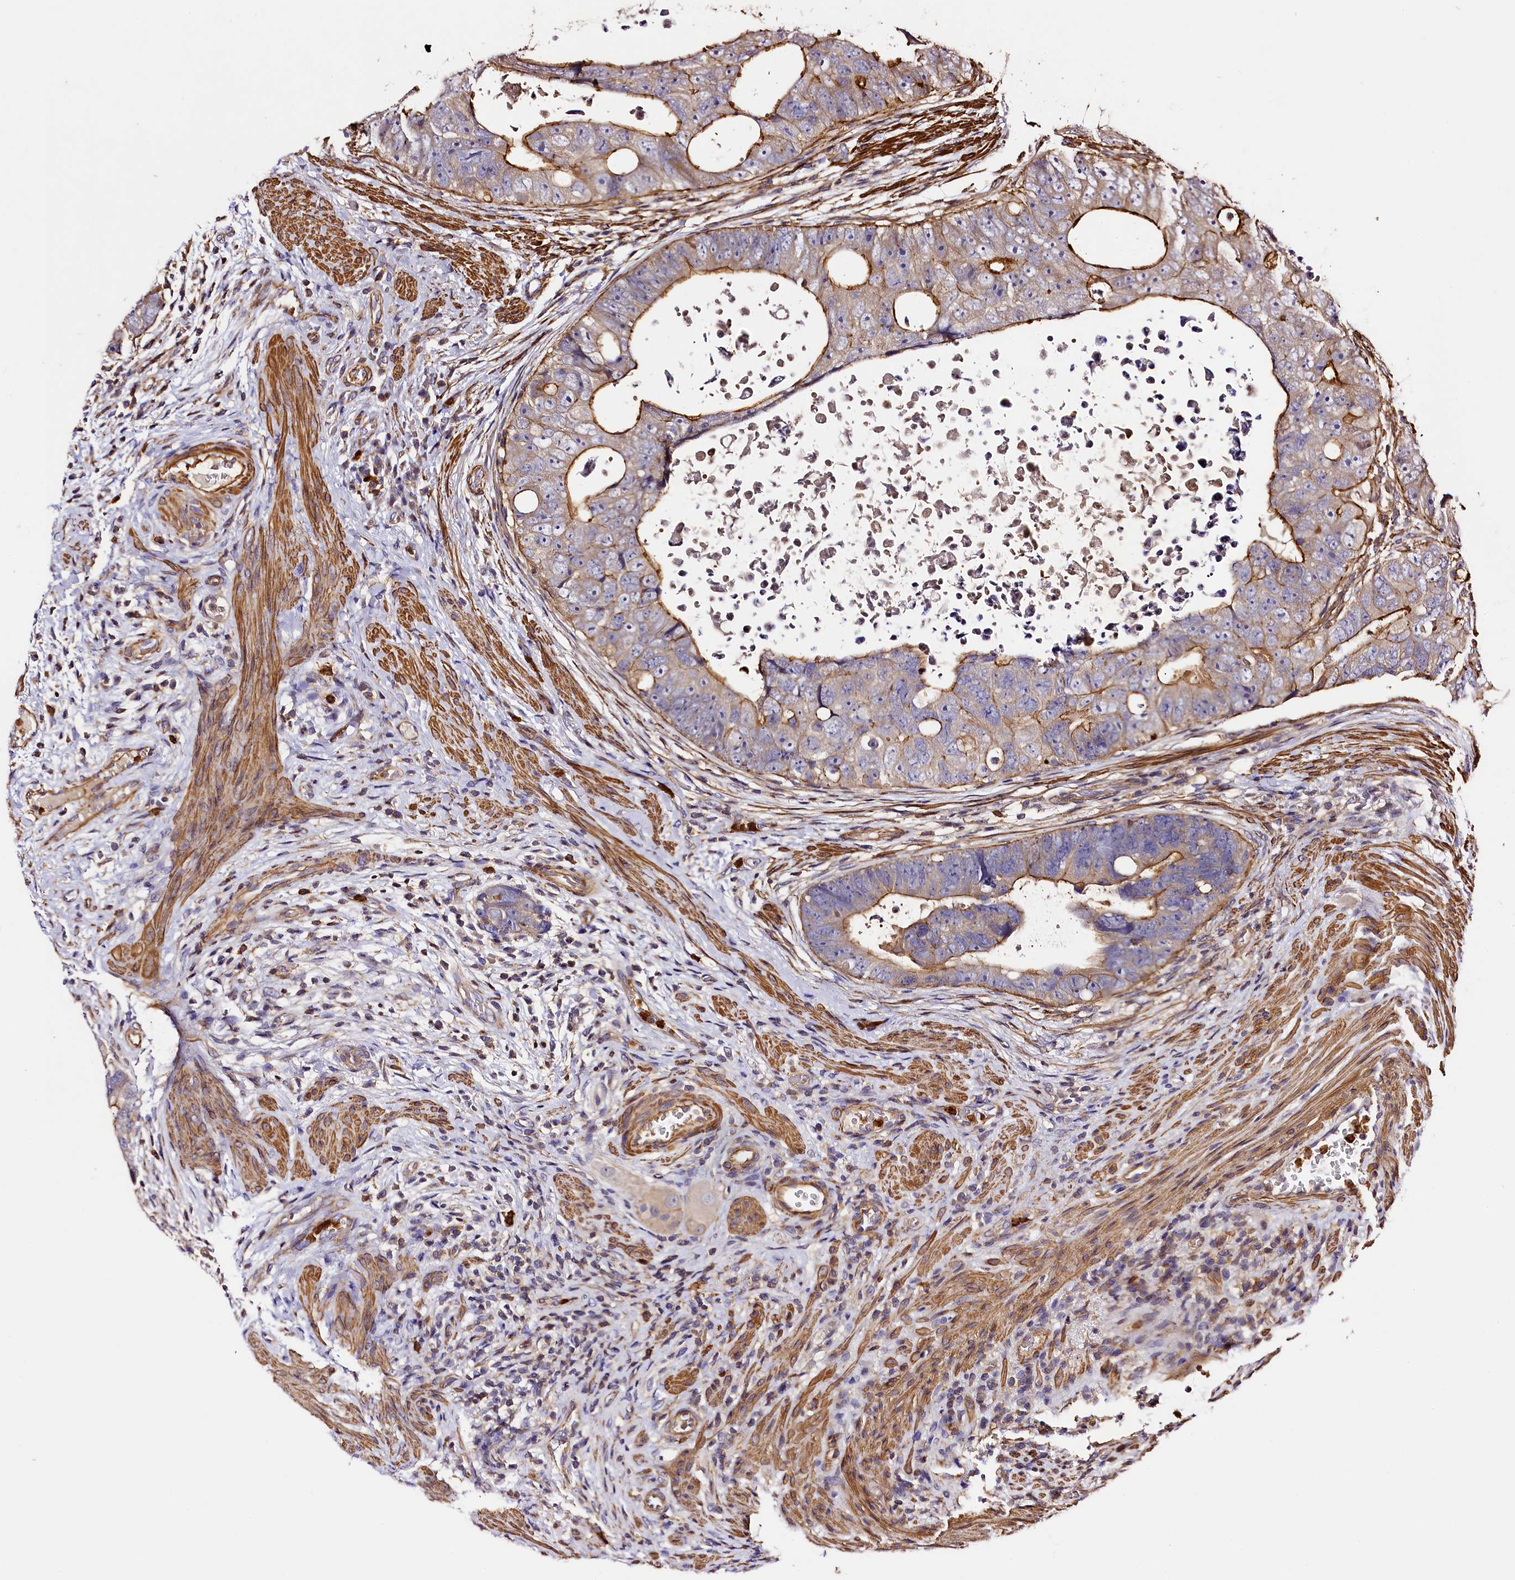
{"staining": {"intensity": "moderate", "quantity": "25%-75%", "location": "cytoplasmic/membranous"}, "tissue": "colorectal cancer", "cell_type": "Tumor cells", "image_type": "cancer", "snomed": [{"axis": "morphology", "description": "Adenocarcinoma, NOS"}, {"axis": "topography", "description": "Rectum"}], "caption": "This is a histology image of immunohistochemistry (IHC) staining of adenocarcinoma (colorectal), which shows moderate staining in the cytoplasmic/membranous of tumor cells.", "gene": "RAPSN", "patient": {"sex": "male", "age": 59}}